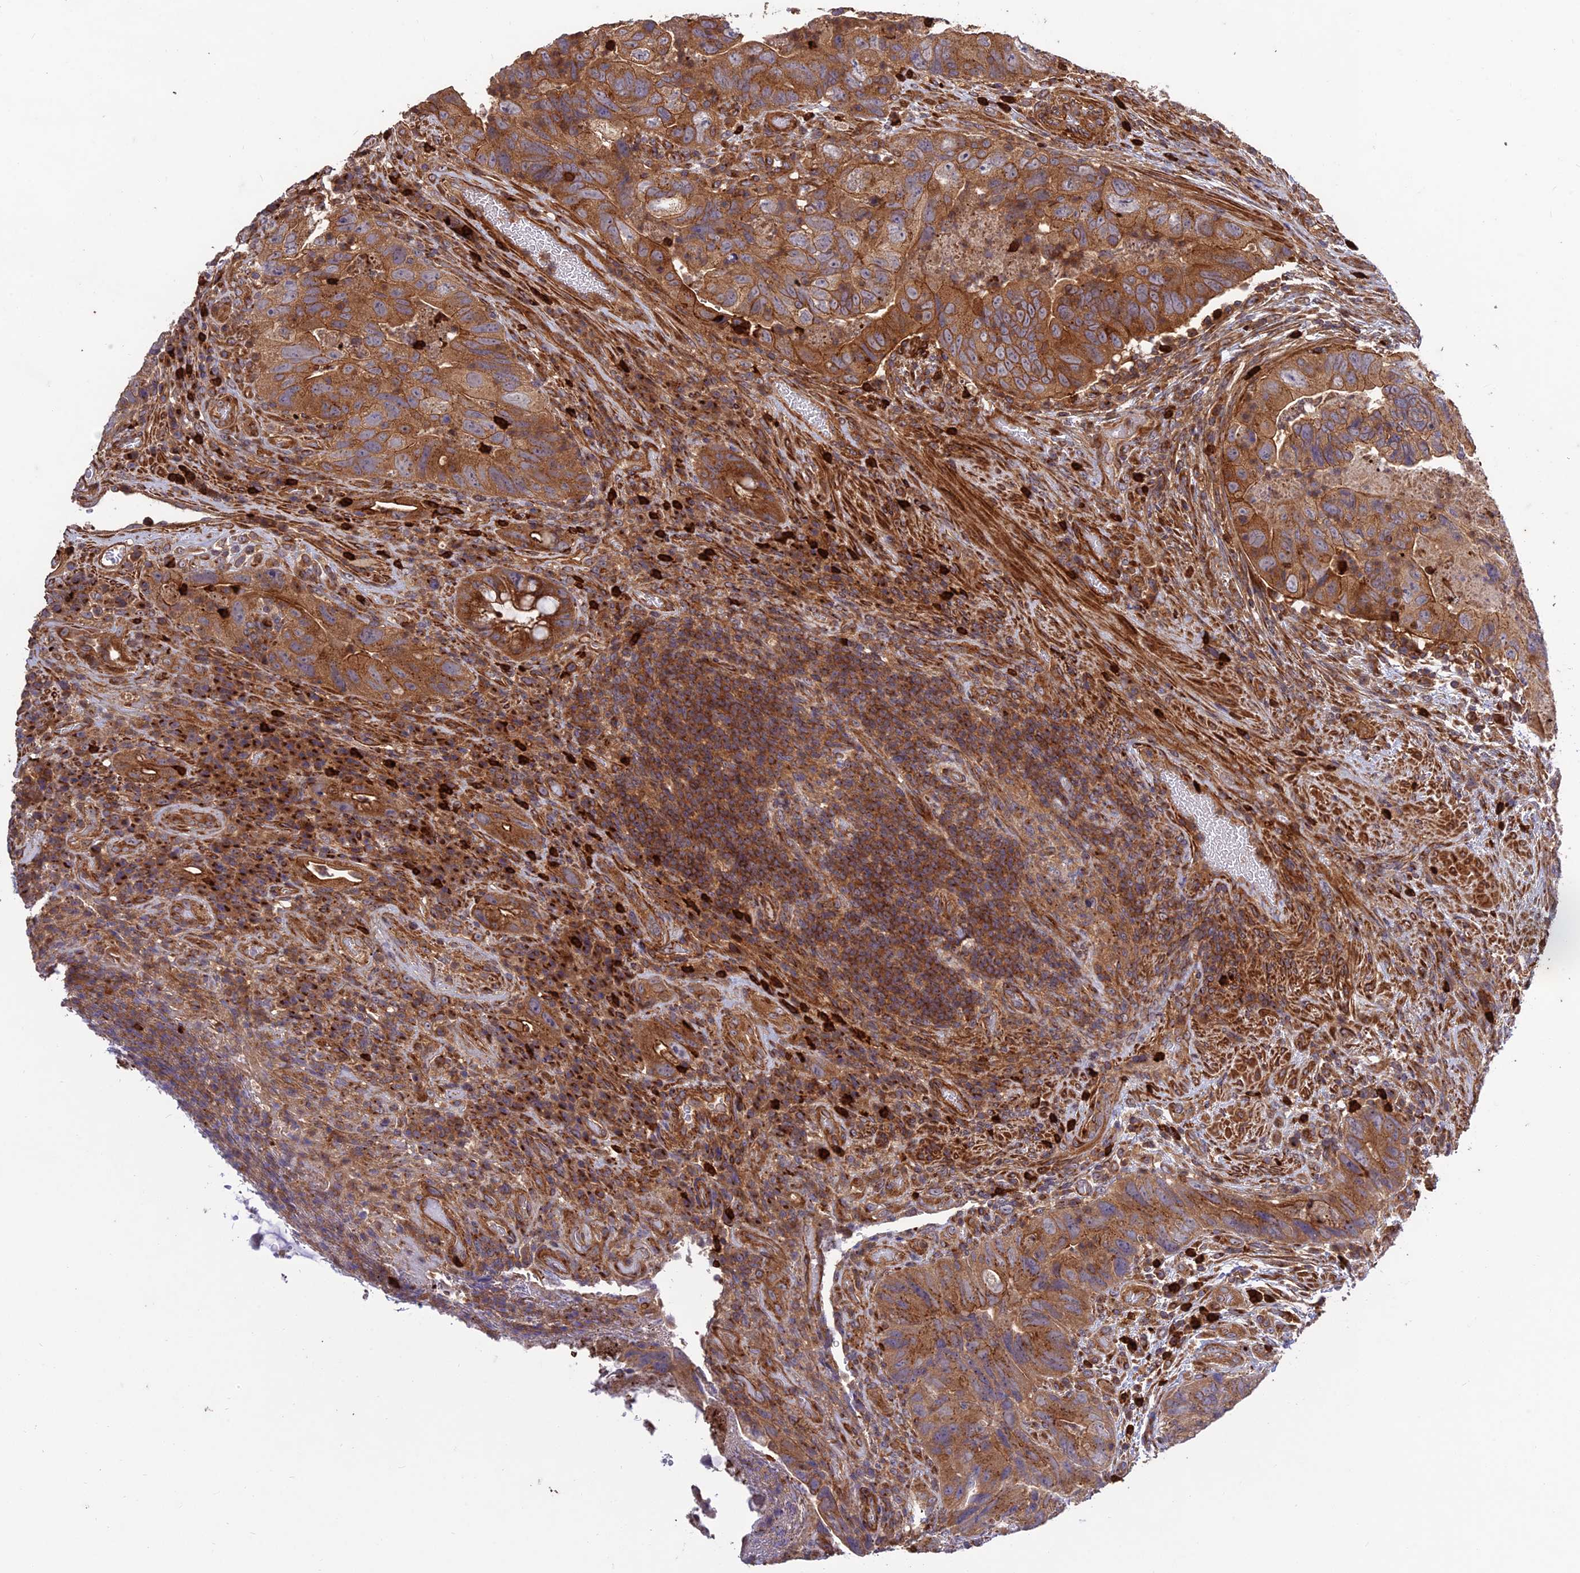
{"staining": {"intensity": "moderate", "quantity": ">75%", "location": "cytoplasmic/membranous"}, "tissue": "colorectal cancer", "cell_type": "Tumor cells", "image_type": "cancer", "snomed": [{"axis": "morphology", "description": "Adenocarcinoma, NOS"}, {"axis": "topography", "description": "Rectum"}], "caption": "IHC histopathology image of human colorectal cancer stained for a protein (brown), which exhibits medium levels of moderate cytoplasmic/membranous expression in about >75% of tumor cells.", "gene": "TMEM131L", "patient": {"sex": "male", "age": 63}}